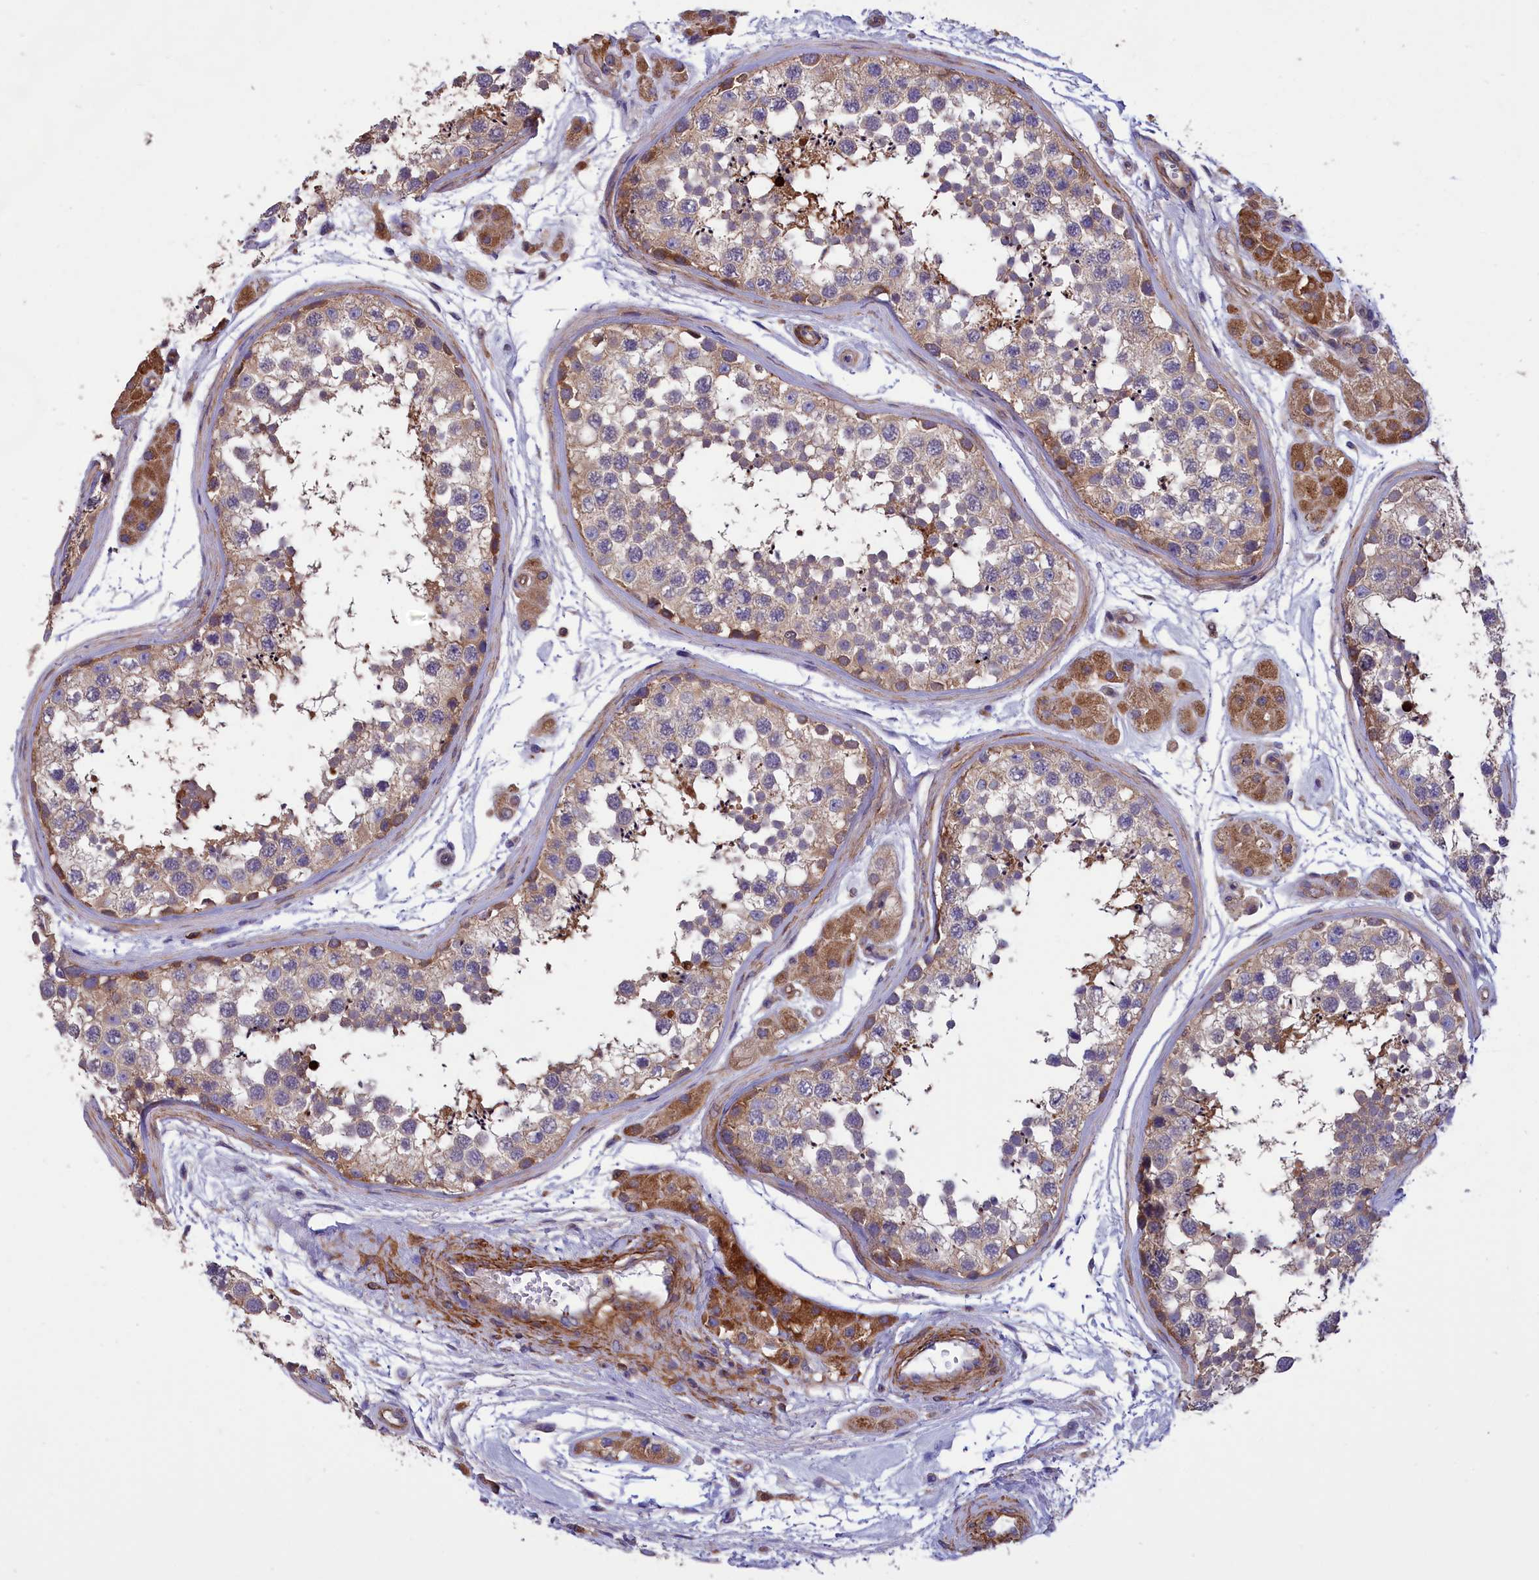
{"staining": {"intensity": "moderate", "quantity": "<25%", "location": "cytoplasmic/membranous"}, "tissue": "testis", "cell_type": "Cells in seminiferous ducts", "image_type": "normal", "snomed": [{"axis": "morphology", "description": "Normal tissue, NOS"}, {"axis": "topography", "description": "Testis"}], "caption": "Testis stained with a brown dye displays moderate cytoplasmic/membranous positive positivity in about <25% of cells in seminiferous ducts.", "gene": "AMDHD2", "patient": {"sex": "male", "age": 56}}